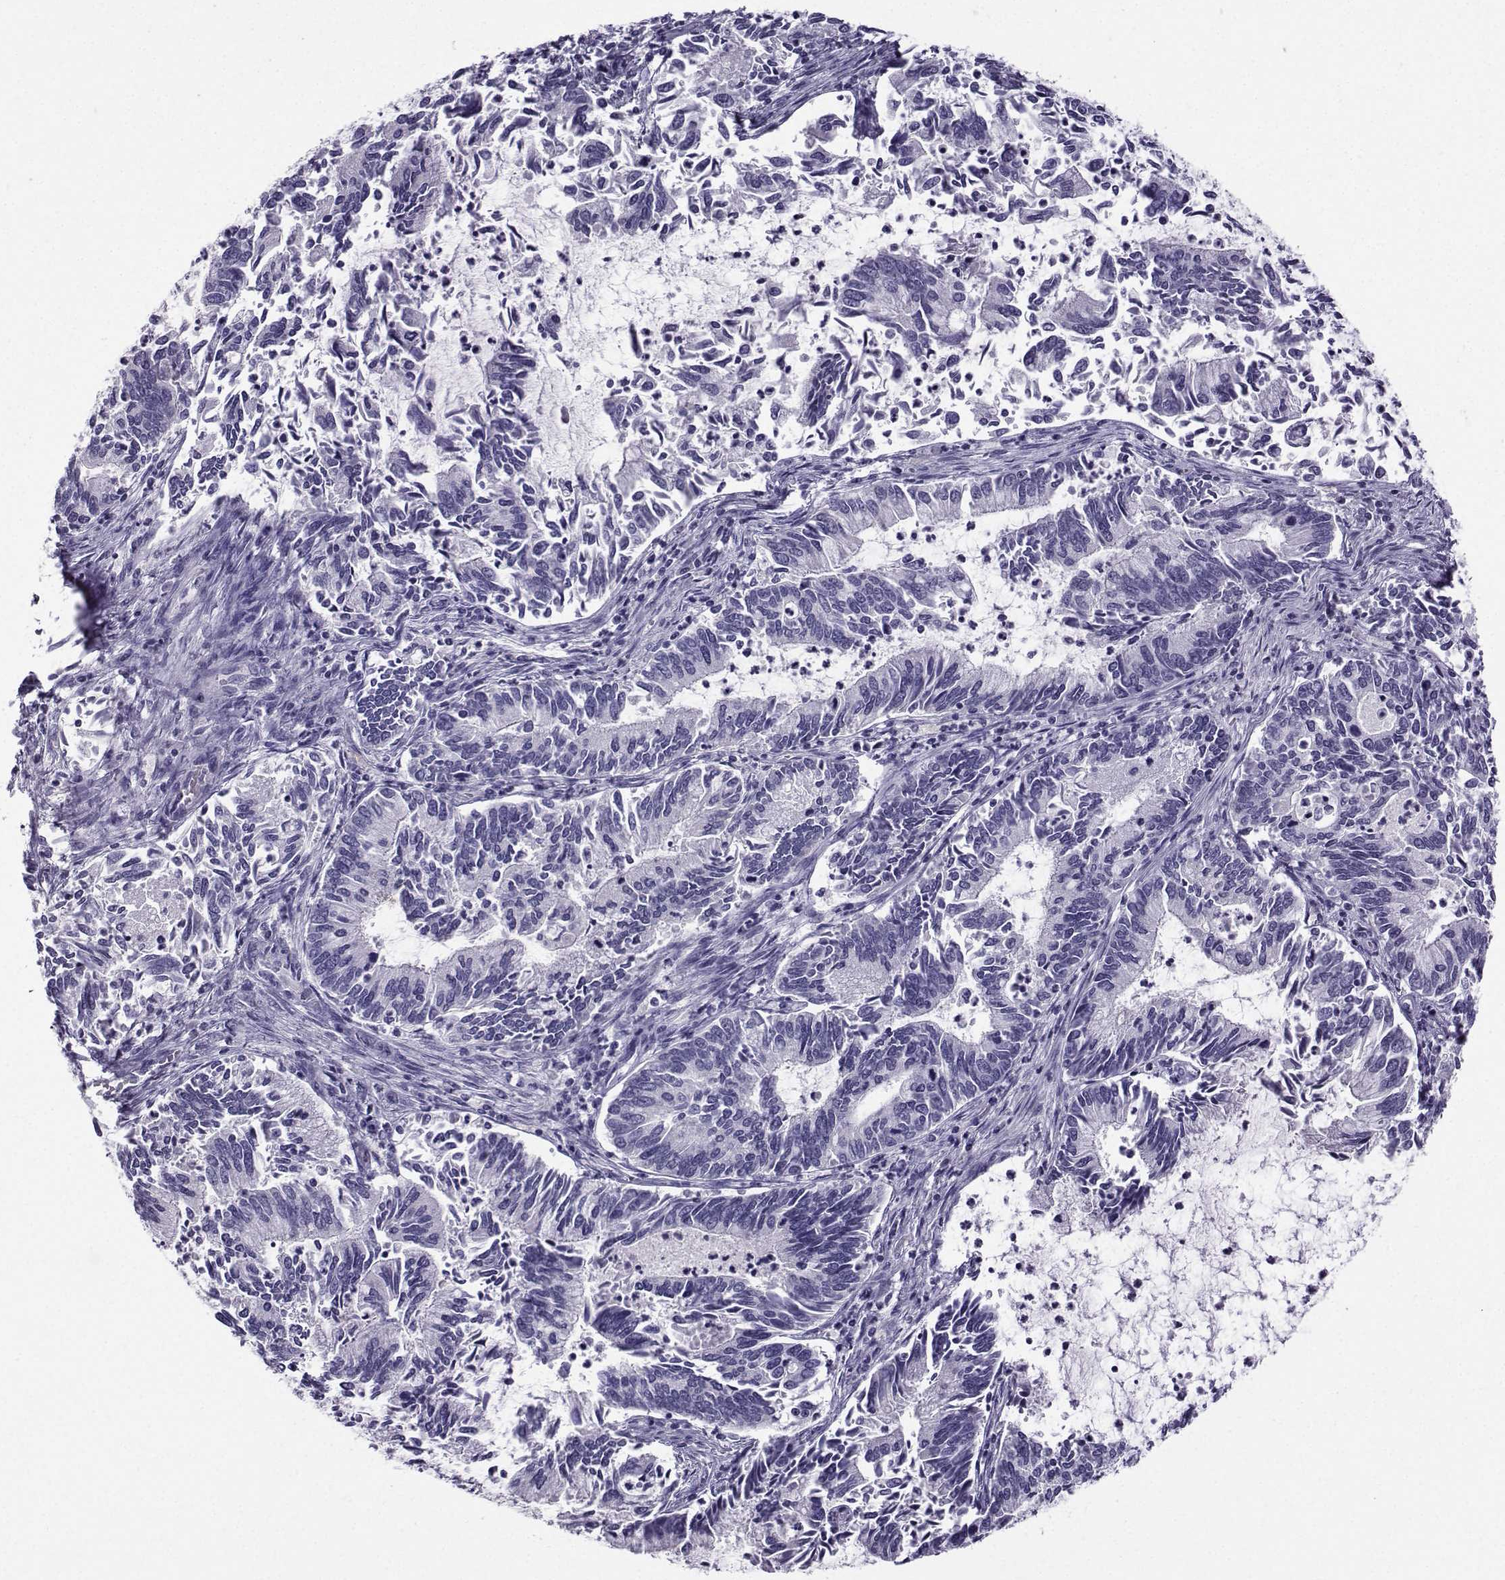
{"staining": {"intensity": "negative", "quantity": "none", "location": "none"}, "tissue": "cervical cancer", "cell_type": "Tumor cells", "image_type": "cancer", "snomed": [{"axis": "morphology", "description": "Adenocarcinoma, NOS"}, {"axis": "topography", "description": "Cervix"}], "caption": "Cervical cancer stained for a protein using immunohistochemistry (IHC) displays no positivity tumor cells.", "gene": "ARMC2", "patient": {"sex": "female", "age": 42}}